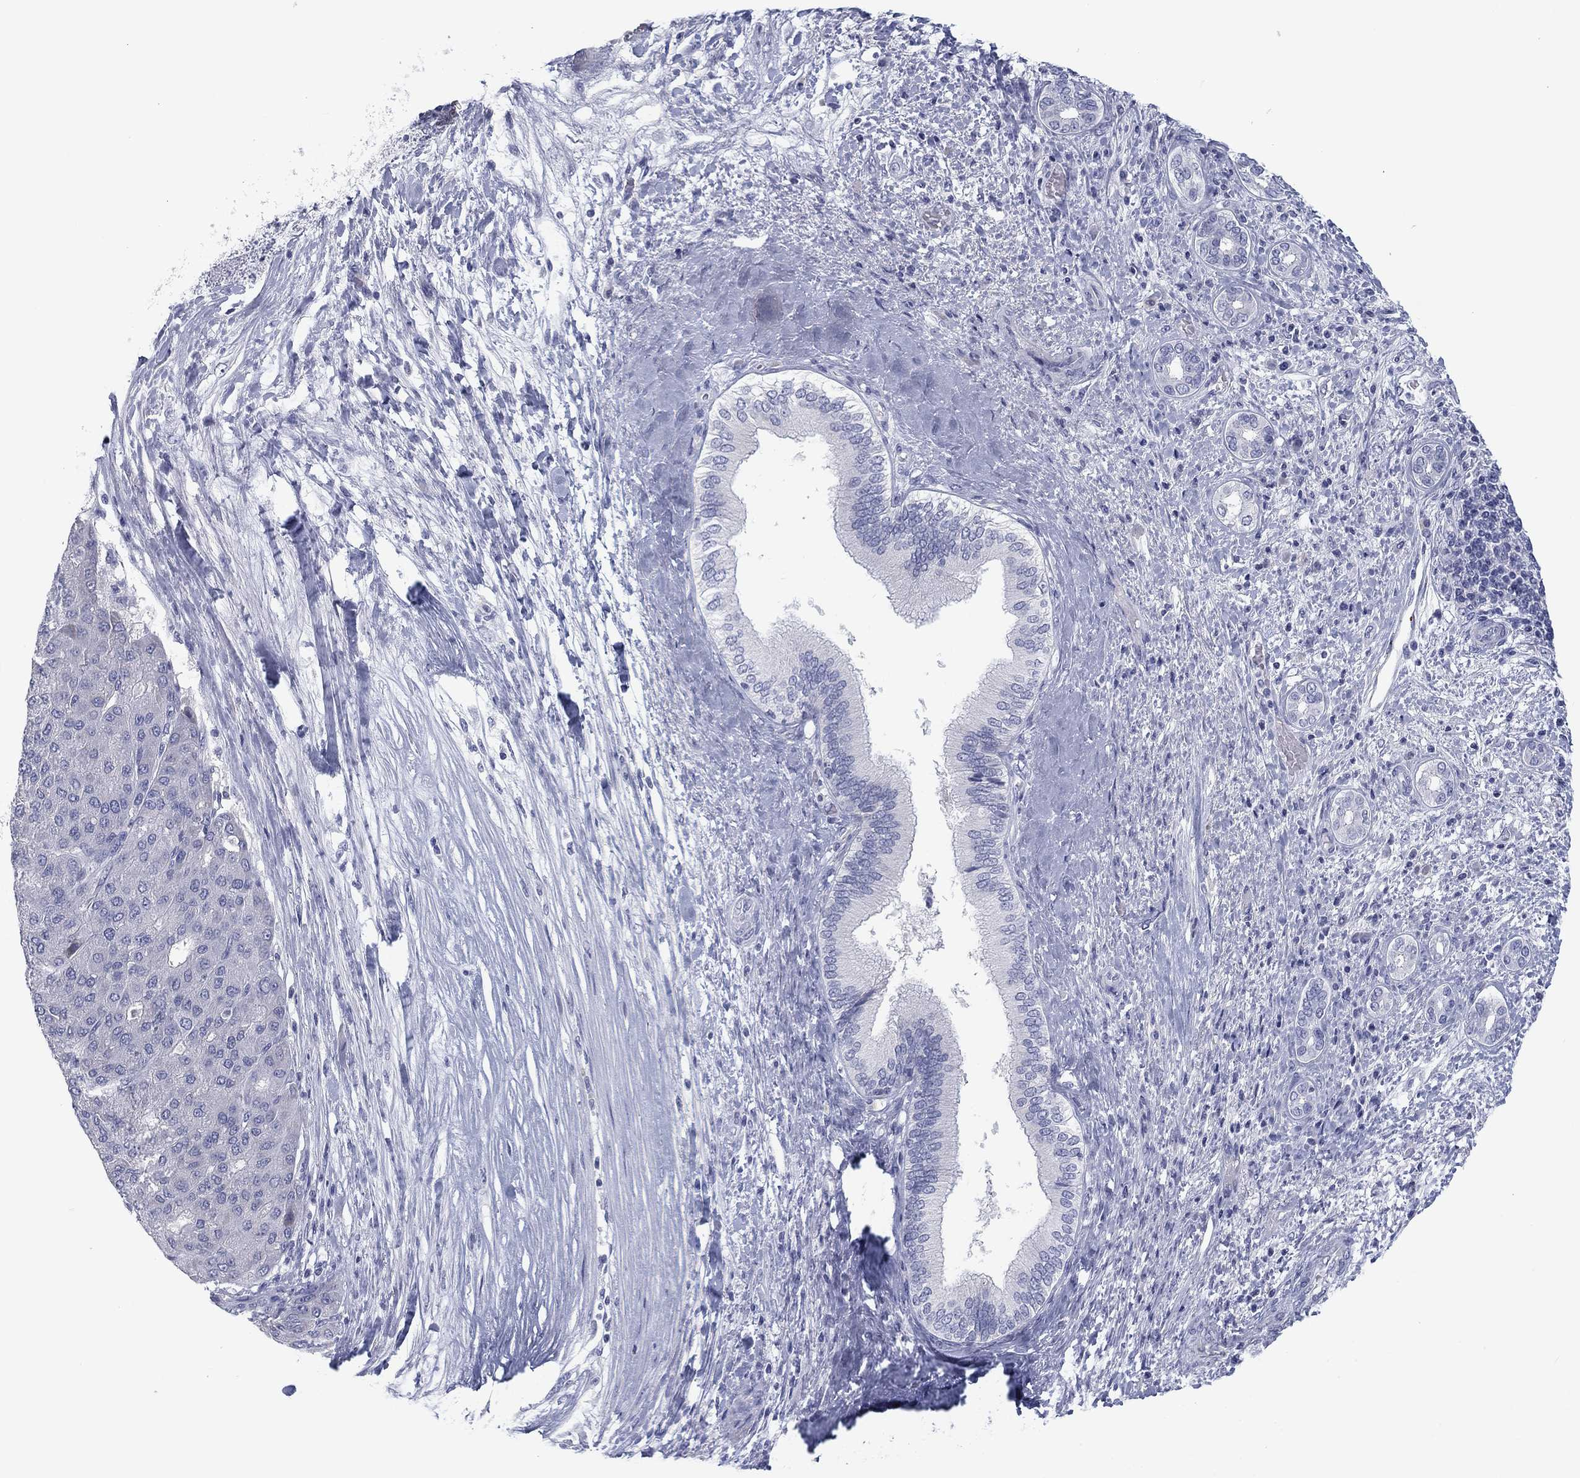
{"staining": {"intensity": "negative", "quantity": "none", "location": "none"}, "tissue": "liver cancer", "cell_type": "Tumor cells", "image_type": "cancer", "snomed": [{"axis": "morphology", "description": "Carcinoma, Hepatocellular, NOS"}, {"axis": "topography", "description": "Liver"}], "caption": "Liver hepatocellular carcinoma was stained to show a protein in brown. There is no significant staining in tumor cells. (DAB (3,3'-diaminobenzidine) IHC visualized using brightfield microscopy, high magnification).", "gene": "CALB1", "patient": {"sex": "male", "age": 65}}